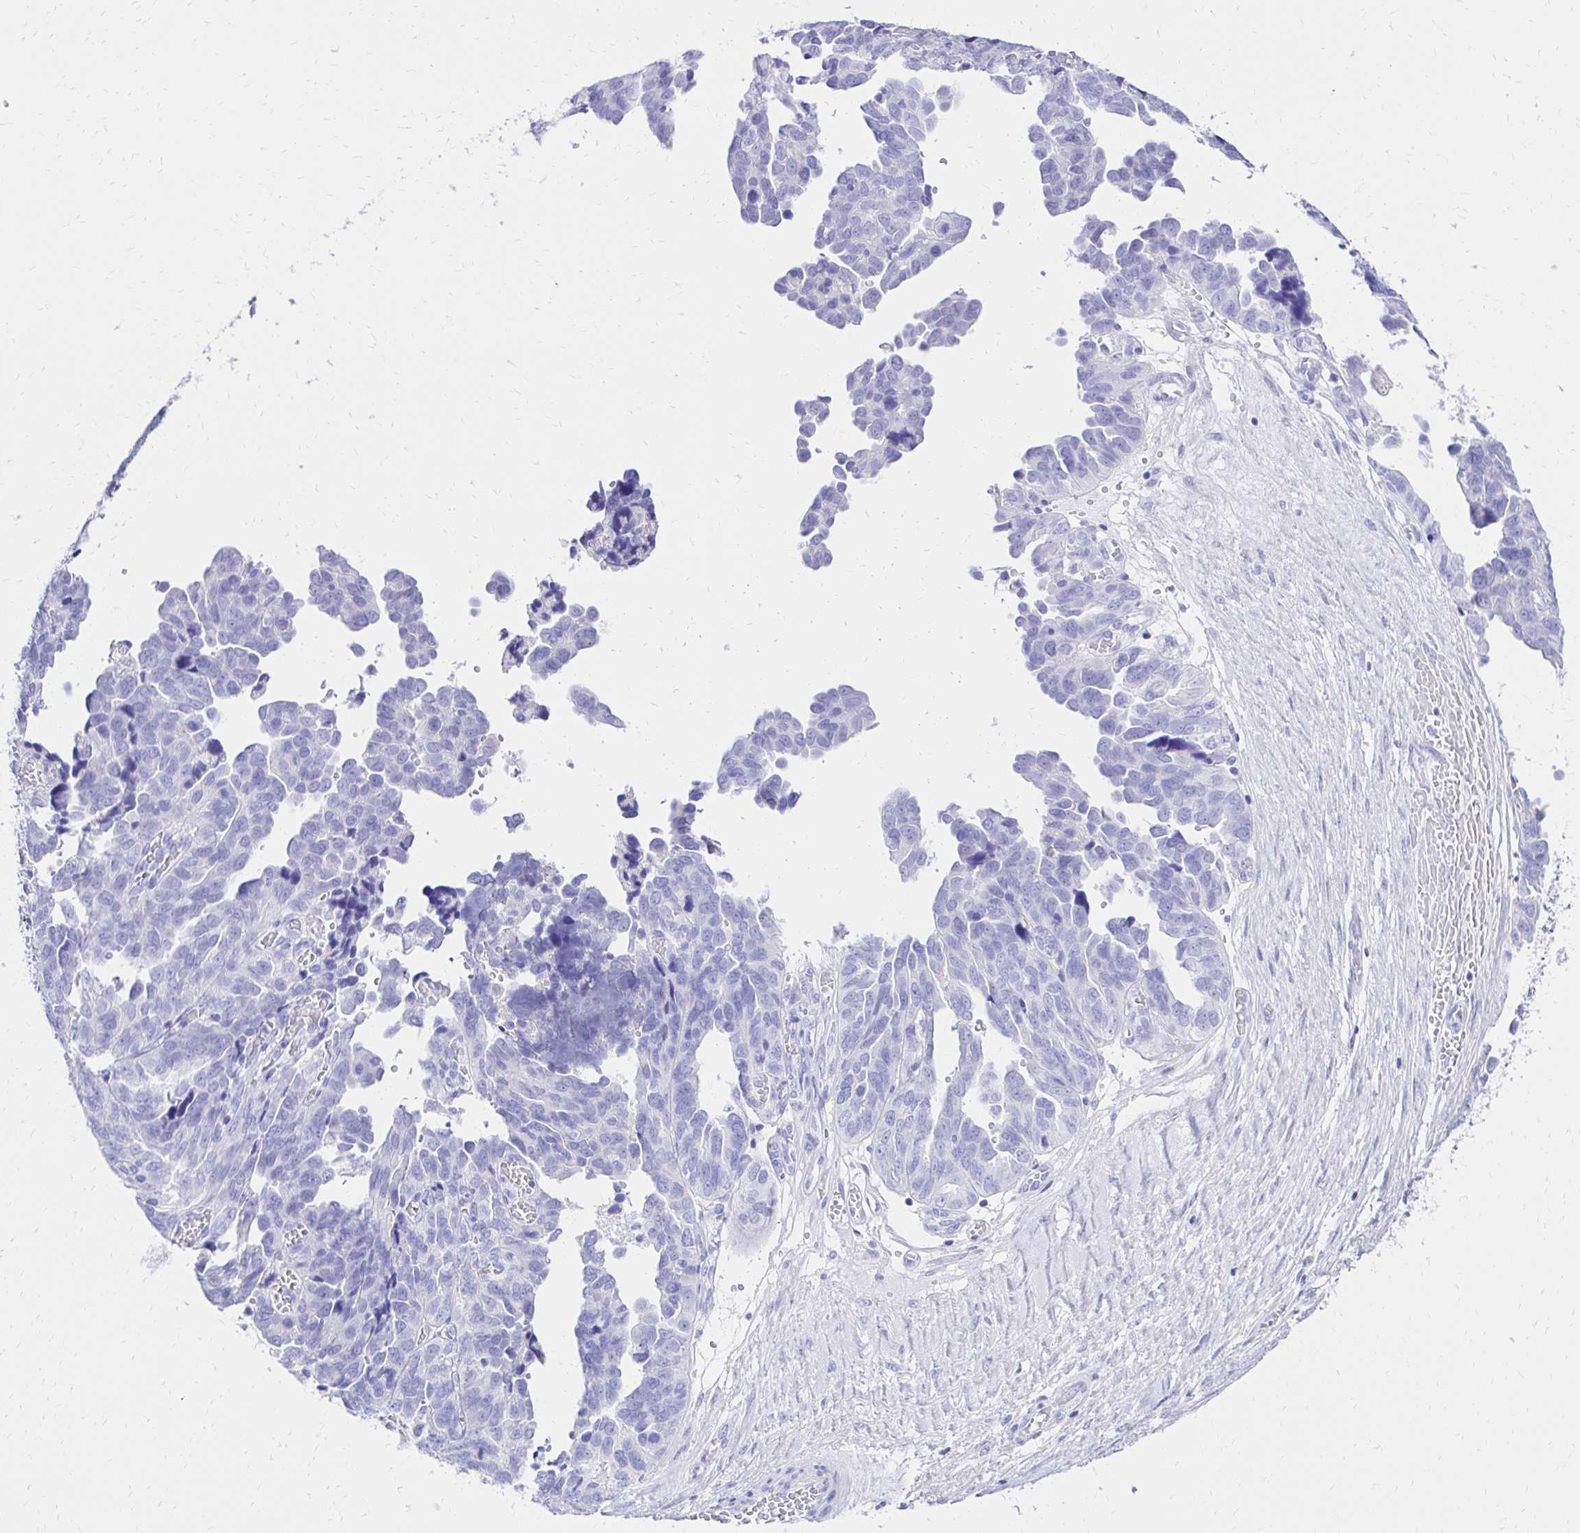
{"staining": {"intensity": "negative", "quantity": "none", "location": "none"}, "tissue": "ovarian cancer", "cell_type": "Tumor cells", "image_type": "cancer", "snomed": [{"axis": "morphology", "description": "Cystadenocarcinoma, serous, NOS"}, {"axis": "topography", "description": "Ovary"}], "caption": "This histopathology image is of ovarian cancer (serous cystadenocarcinoma) stained with immunohistochemistry (IHC) to label a protein in brown with the nuclei are counter-stained blue. There is no positivity in tumor cells.", "gene": "S100G", "patient": {"sex": "female", "age": 64}}